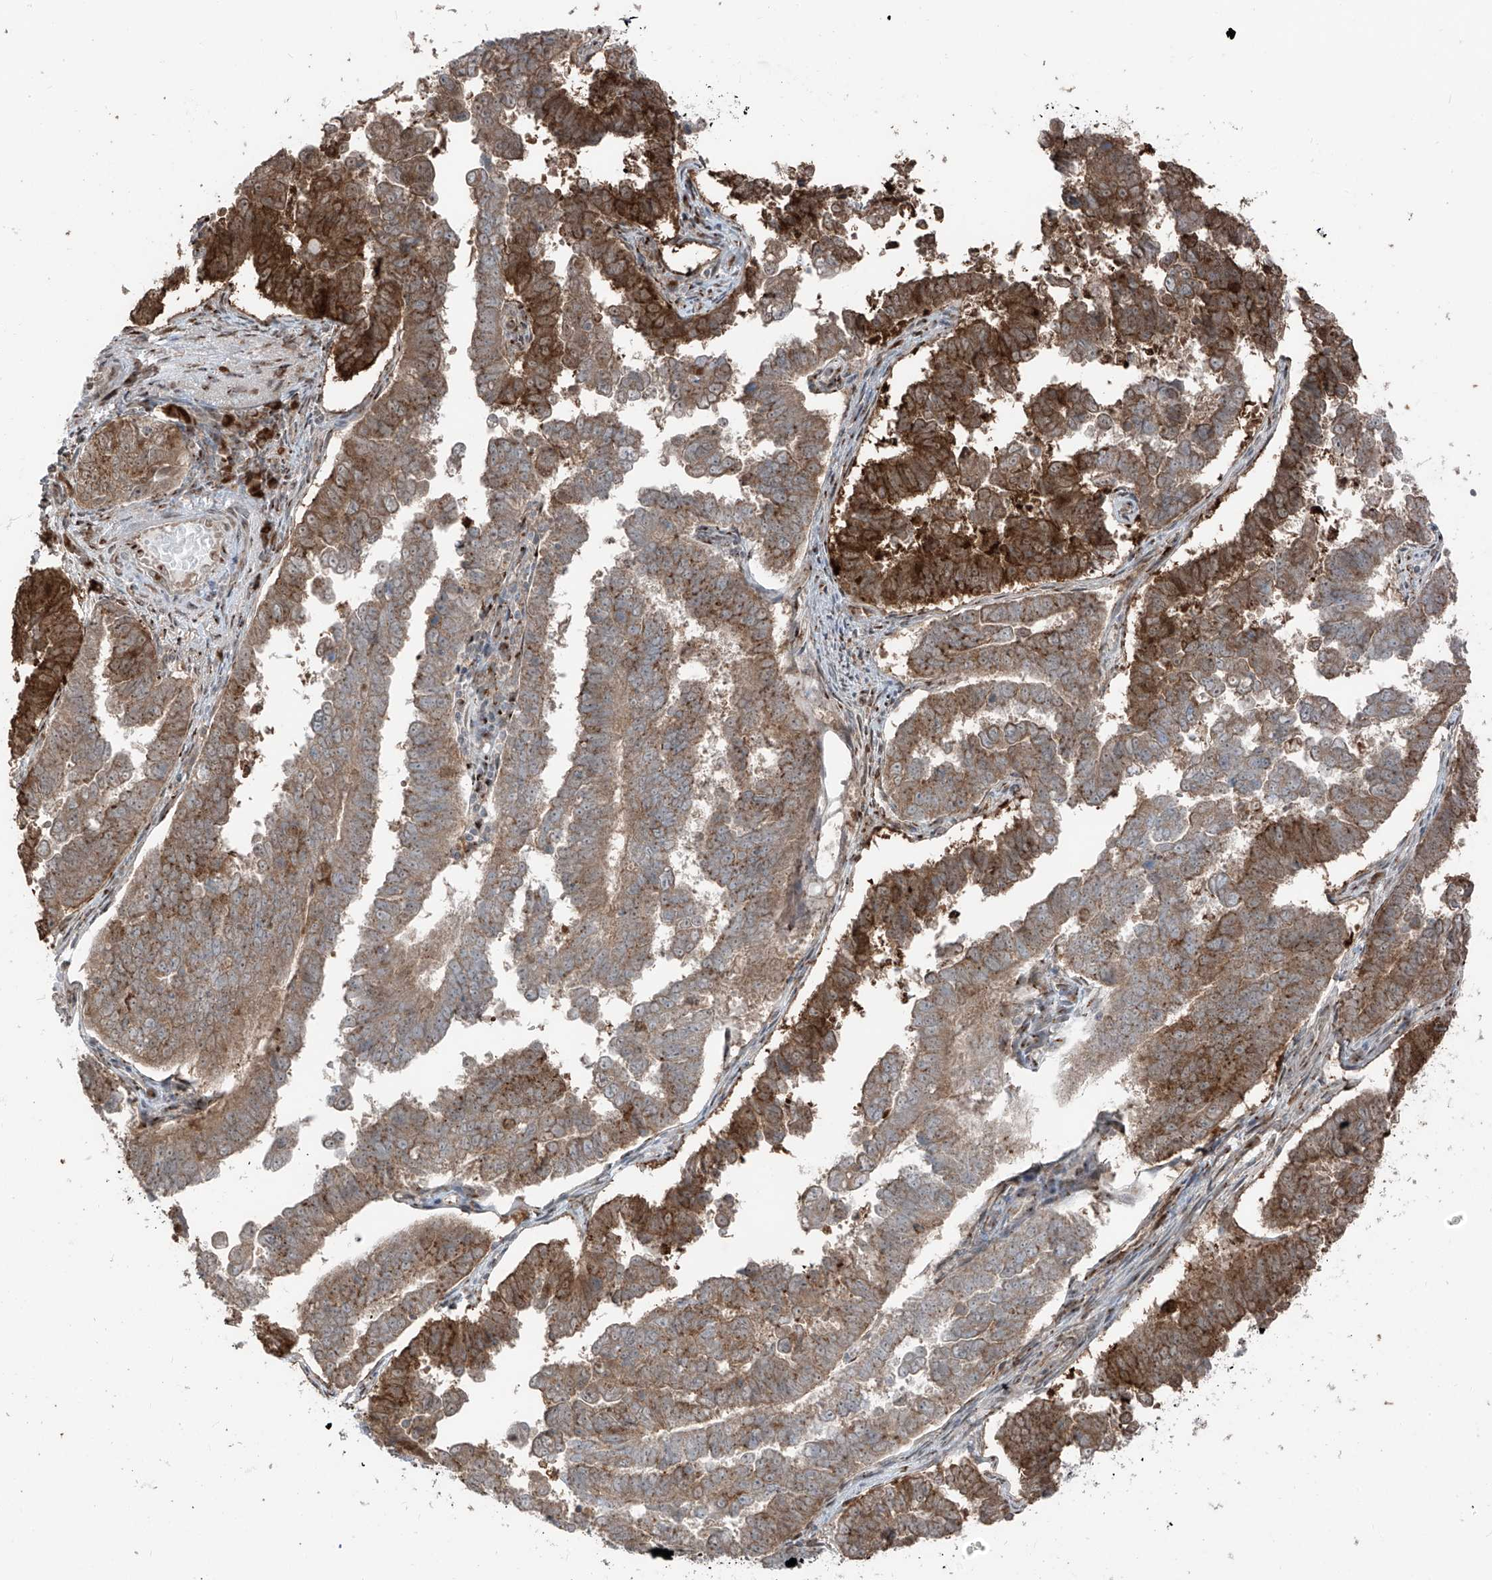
{"staining": {"intensity": "strong", "quantity": ">75%", "location": "cytoplasmic/membranous"}, "tissue": "endometrial cancer", "cell_type": "Tumor cells", "image_type": "cancer", "snomed": [{"axis": "morphology", "description": "Adenocarcinoma, NOS"}, {"axis": "topography", "description": "Endometrium"}], "caption": "High-magnification brightfield microscopy of adenocarcinoma (endometrial) stained with DAB (brown) and counterstained with hematoxylin (blue). tumor cells exhibit strong cytoplasmic/membranous positivity is appreciated in about>75% of cells.", "gene": "ERLEC1", "patient": {"sex": "female", "age": 75}}